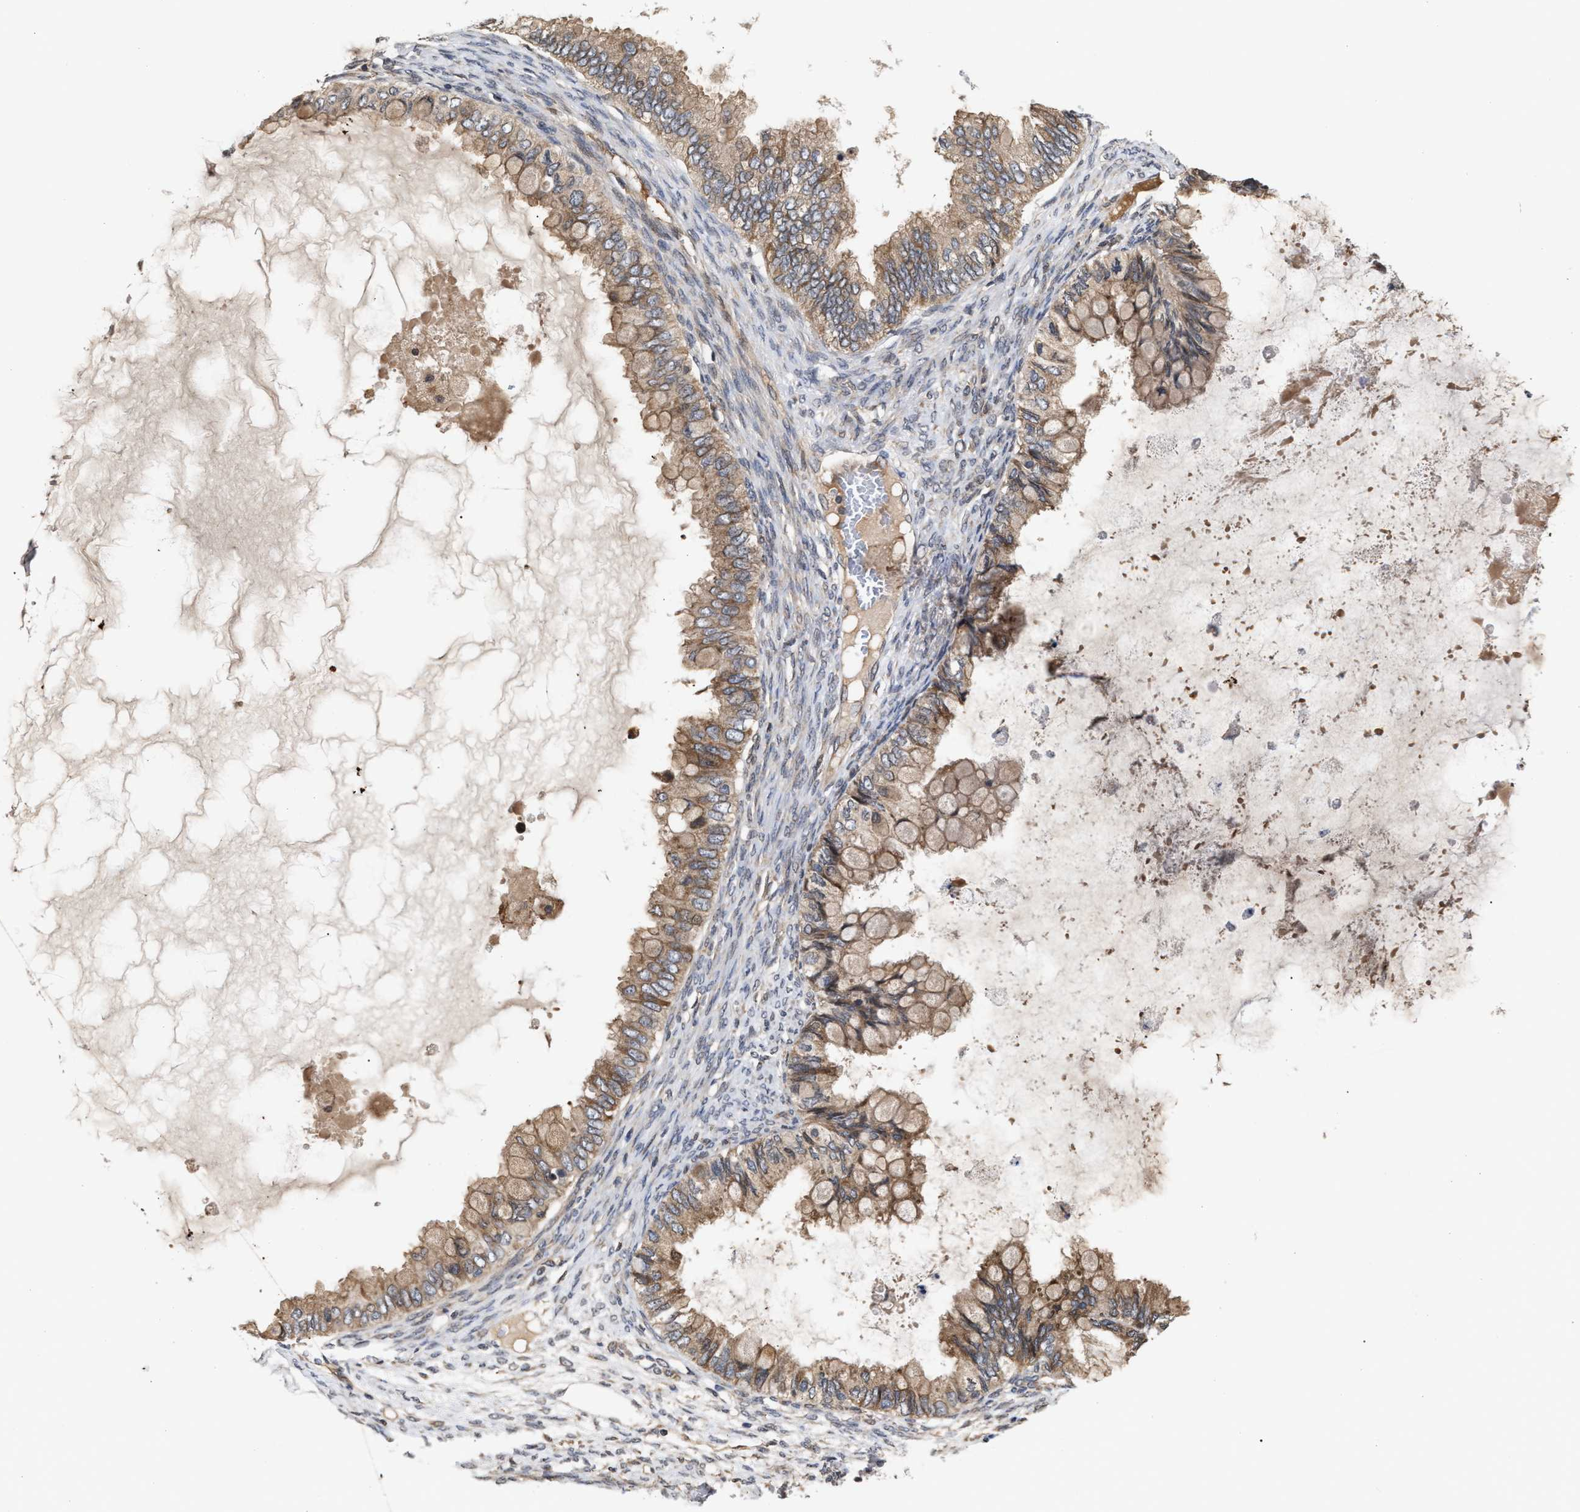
{"staining": {"intensity": "moderate", "quantity": ">75%", "location": "cytoplasmic/membranous"}, "tissue": "ovarian cancer", "cell_type": "Tumor cells", "image_type": "cancer", "snomed": [{"axis": "morphology", "description": "Cystadenocarcinoma, mucinous, NOS"}, {"axis": "topography", "description": "Ovary"}], "caption": "This is an image of IHC staining of mucinous cystadenocarcinoma (ovarian), which shows moderate expression in the cytoplasmic/membranous of tumor cells.", "gene": "SAR1A", "patient": {"sex": "female", "age": 80}}